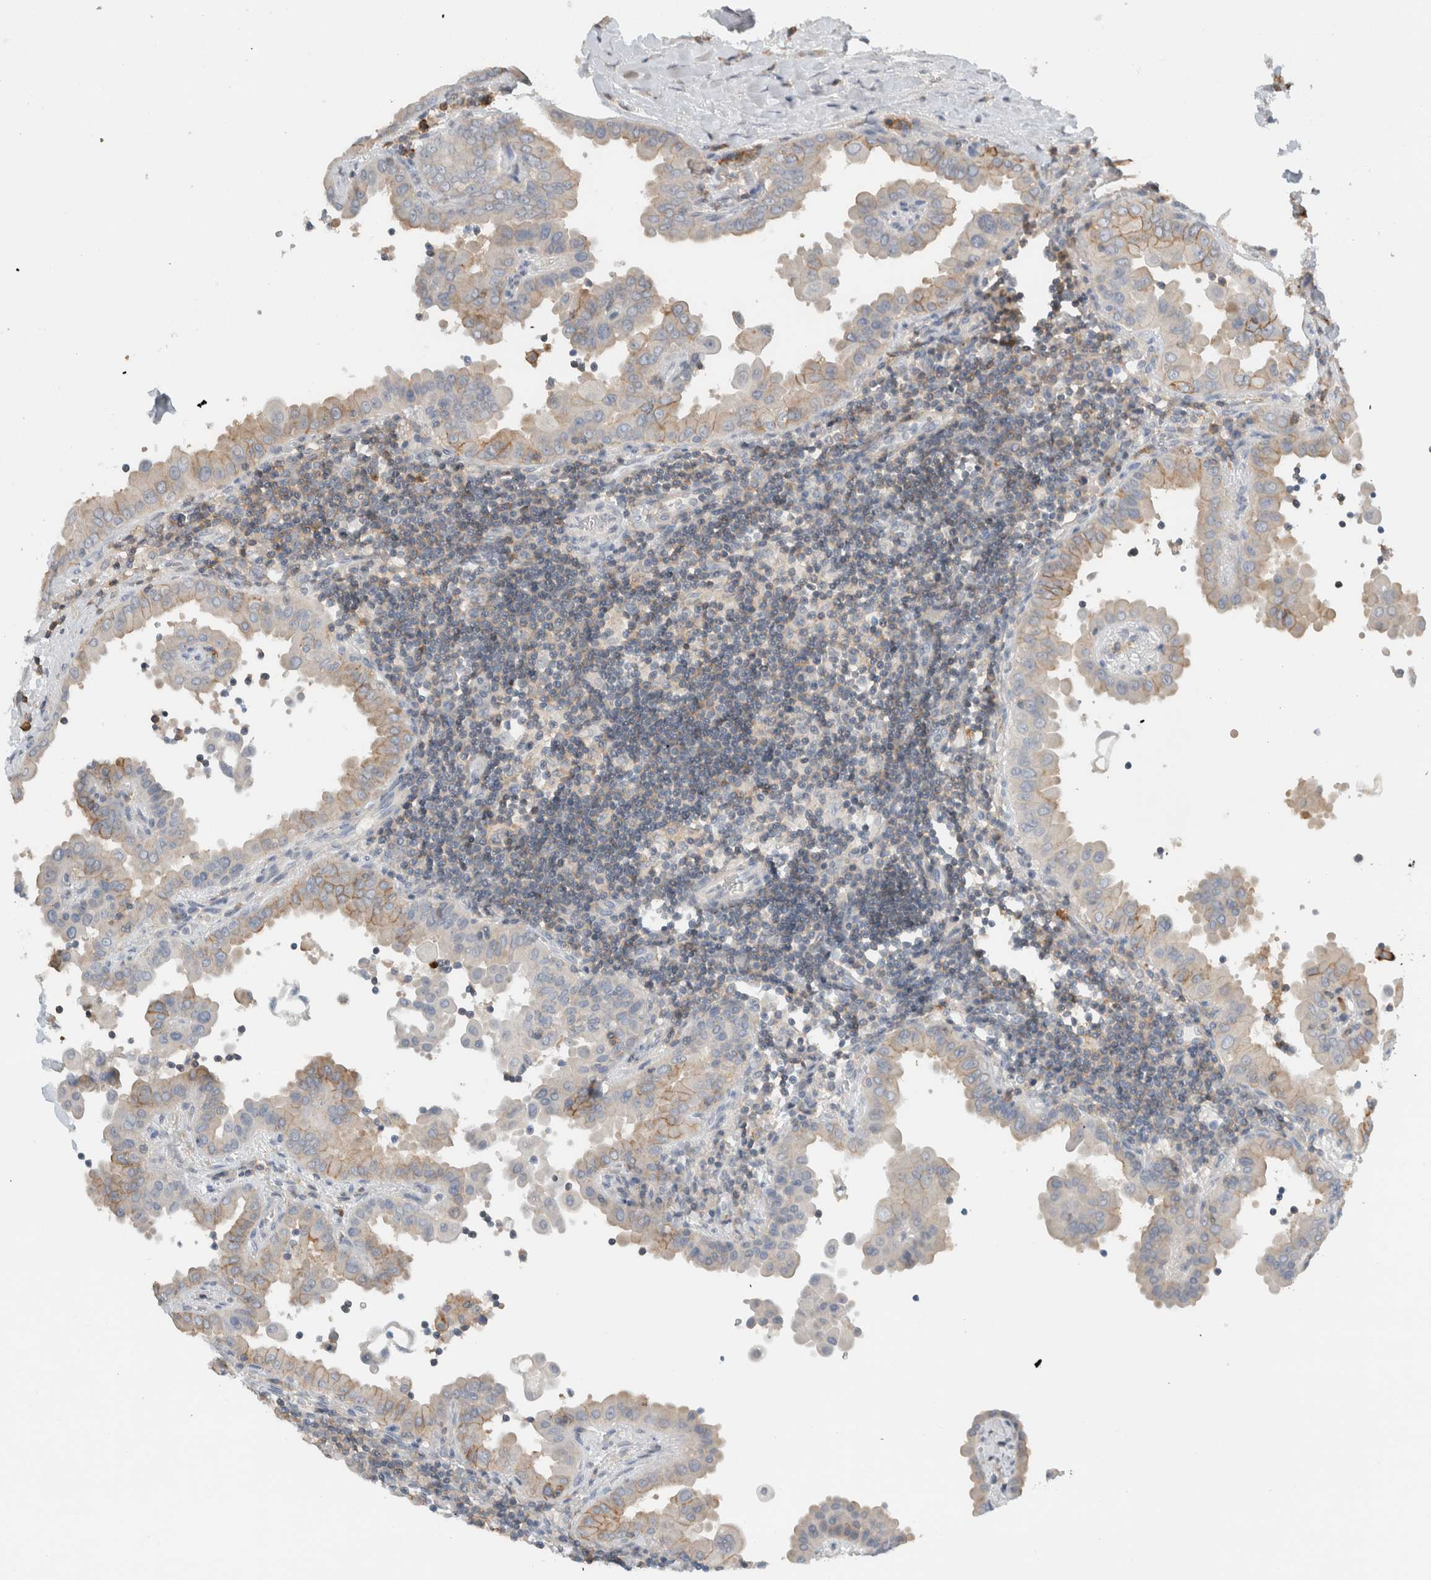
{"staining": {"intensity": "moderate", "quantity": "<25%", "location": "cytoplasmic/membranous"}, "tissue": "thyroid cancer", "cell_type": "Tumor cells", "image_type": "cancer", "snomed": [{"axis": "morphology", "description": "Papillary adenocarcinoma, NOS"}, {"axis": "topography", "description": "Thyroid gland"}], "caption": "Protein expression analysis of thyroid papillary adenocarcinoma exhibits moderate cytoplasmic/membranous positivity in approximately <25% of tumor cells.", "gene": "ERCC6L2", "patient": {"sex": "male", "age": 33}}